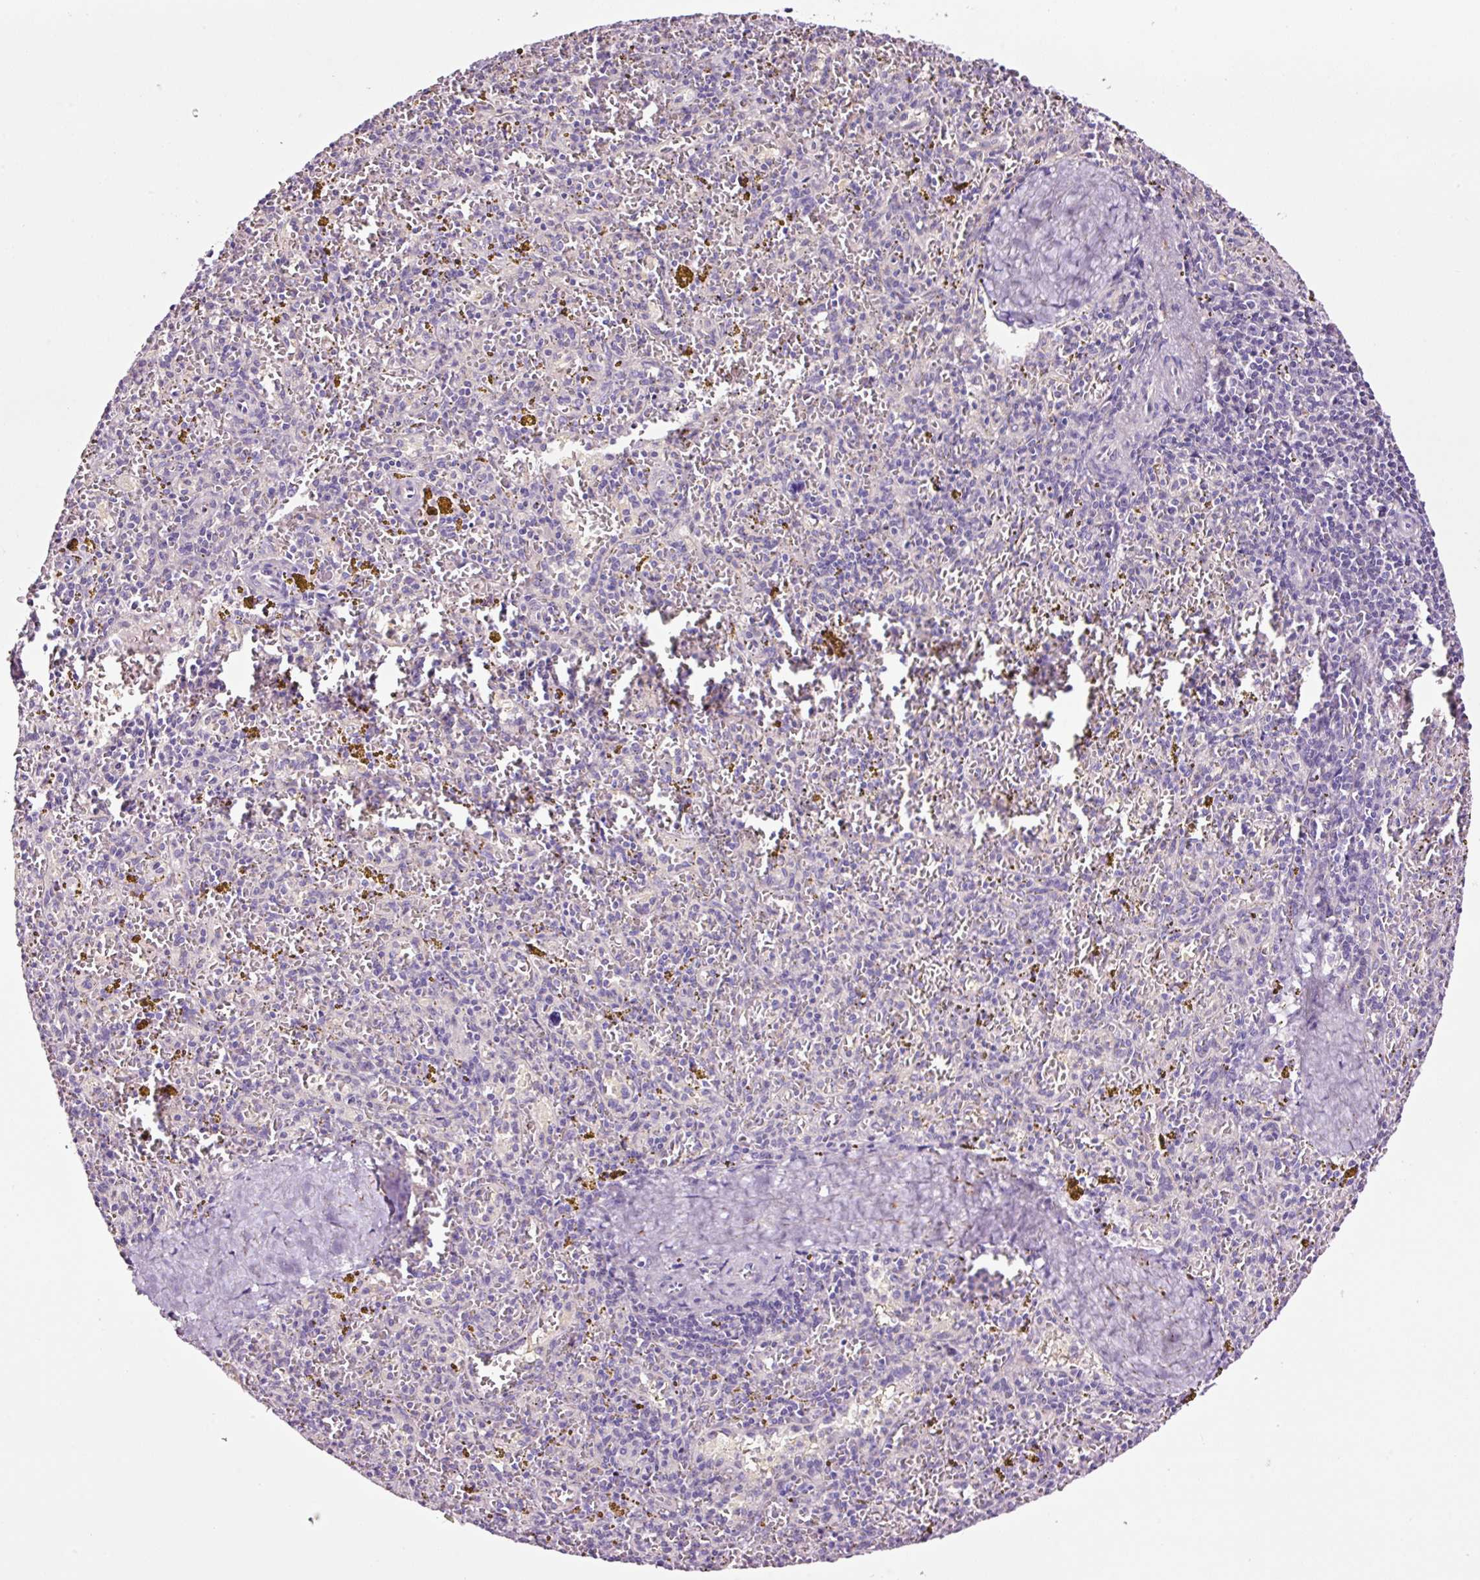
{"staining": {"intensity": "negative", "quantity": "none", "location": "none"}, "tissue": "spleen", "cell_type": "Cells in red pulp", "image_type": "normal", "snomed": [{"axis": "morphology", "description": "Normal tissue, NOS"}, {"axis": "topography", "description": "Spleen"}], "caption": "This is a photomicrograph of IHC staining of benign spleen, which shows no staining in cells in red pulp.", "gene": "PAM", "patient": {"sex": "male", "age": 57}}